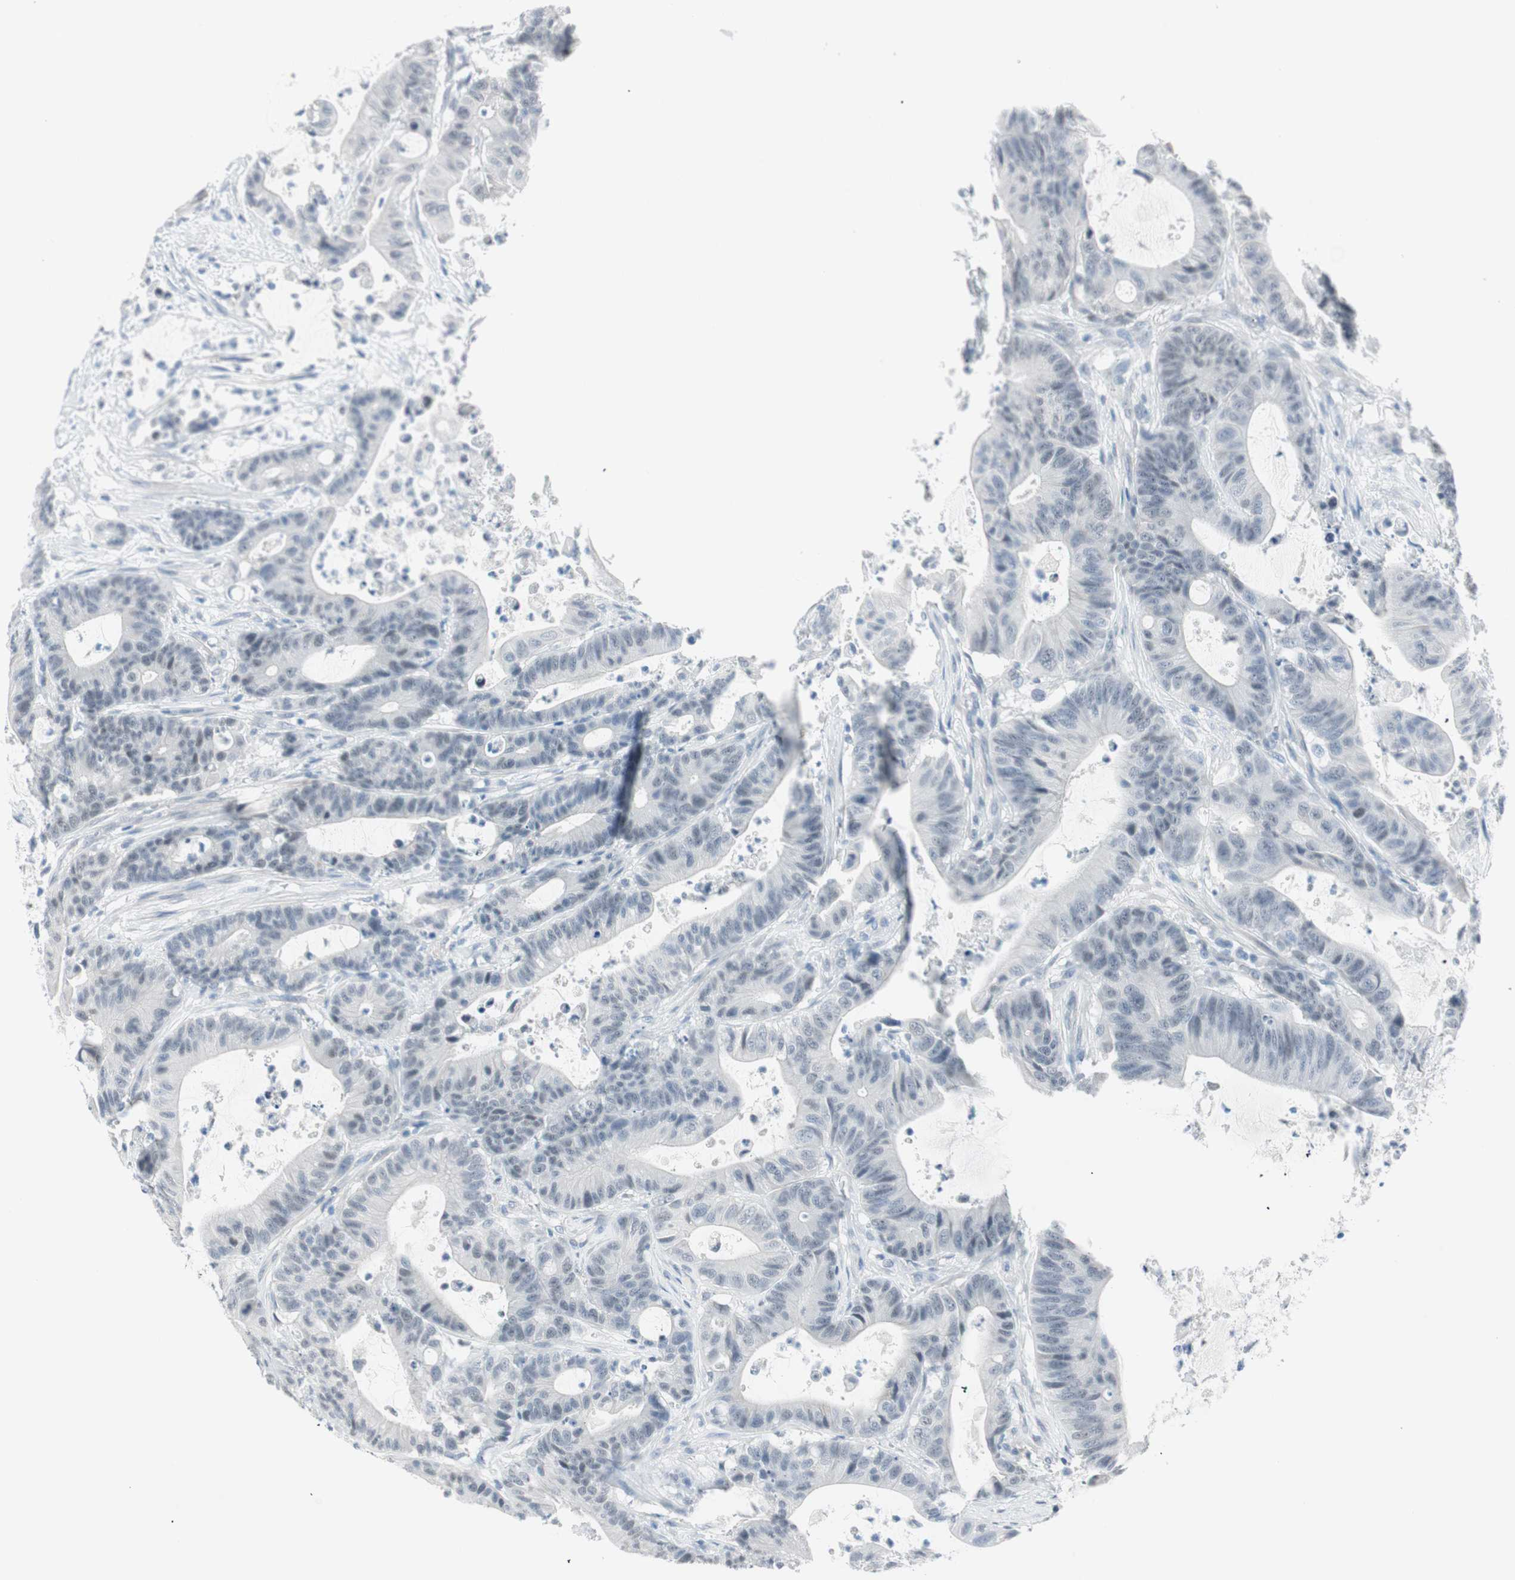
{"staining": {"intensity": "negative", "quantity": "none", "location": "none"}, "tissue": "colorectal cancer", "cell_type": "Tumor cells", "image_type": "cancer", "snomed": [{"axis": "morphology", "description": "Adenocarcinoma, NOS"}, {"axis": "topography", "description": "Colon"}], "caption": "IHC micrograph of neoplastic tissue: colorectal cancer (adenocarcinoma) stained with DAB exhibits no significant protein staining in tumor cells. The staining is performed using DAB brown chromogen with nuclei counter-stained in using hematoxylin.", "gene": "MLLT10", "patient": {"sex": "female", "age": 84}}